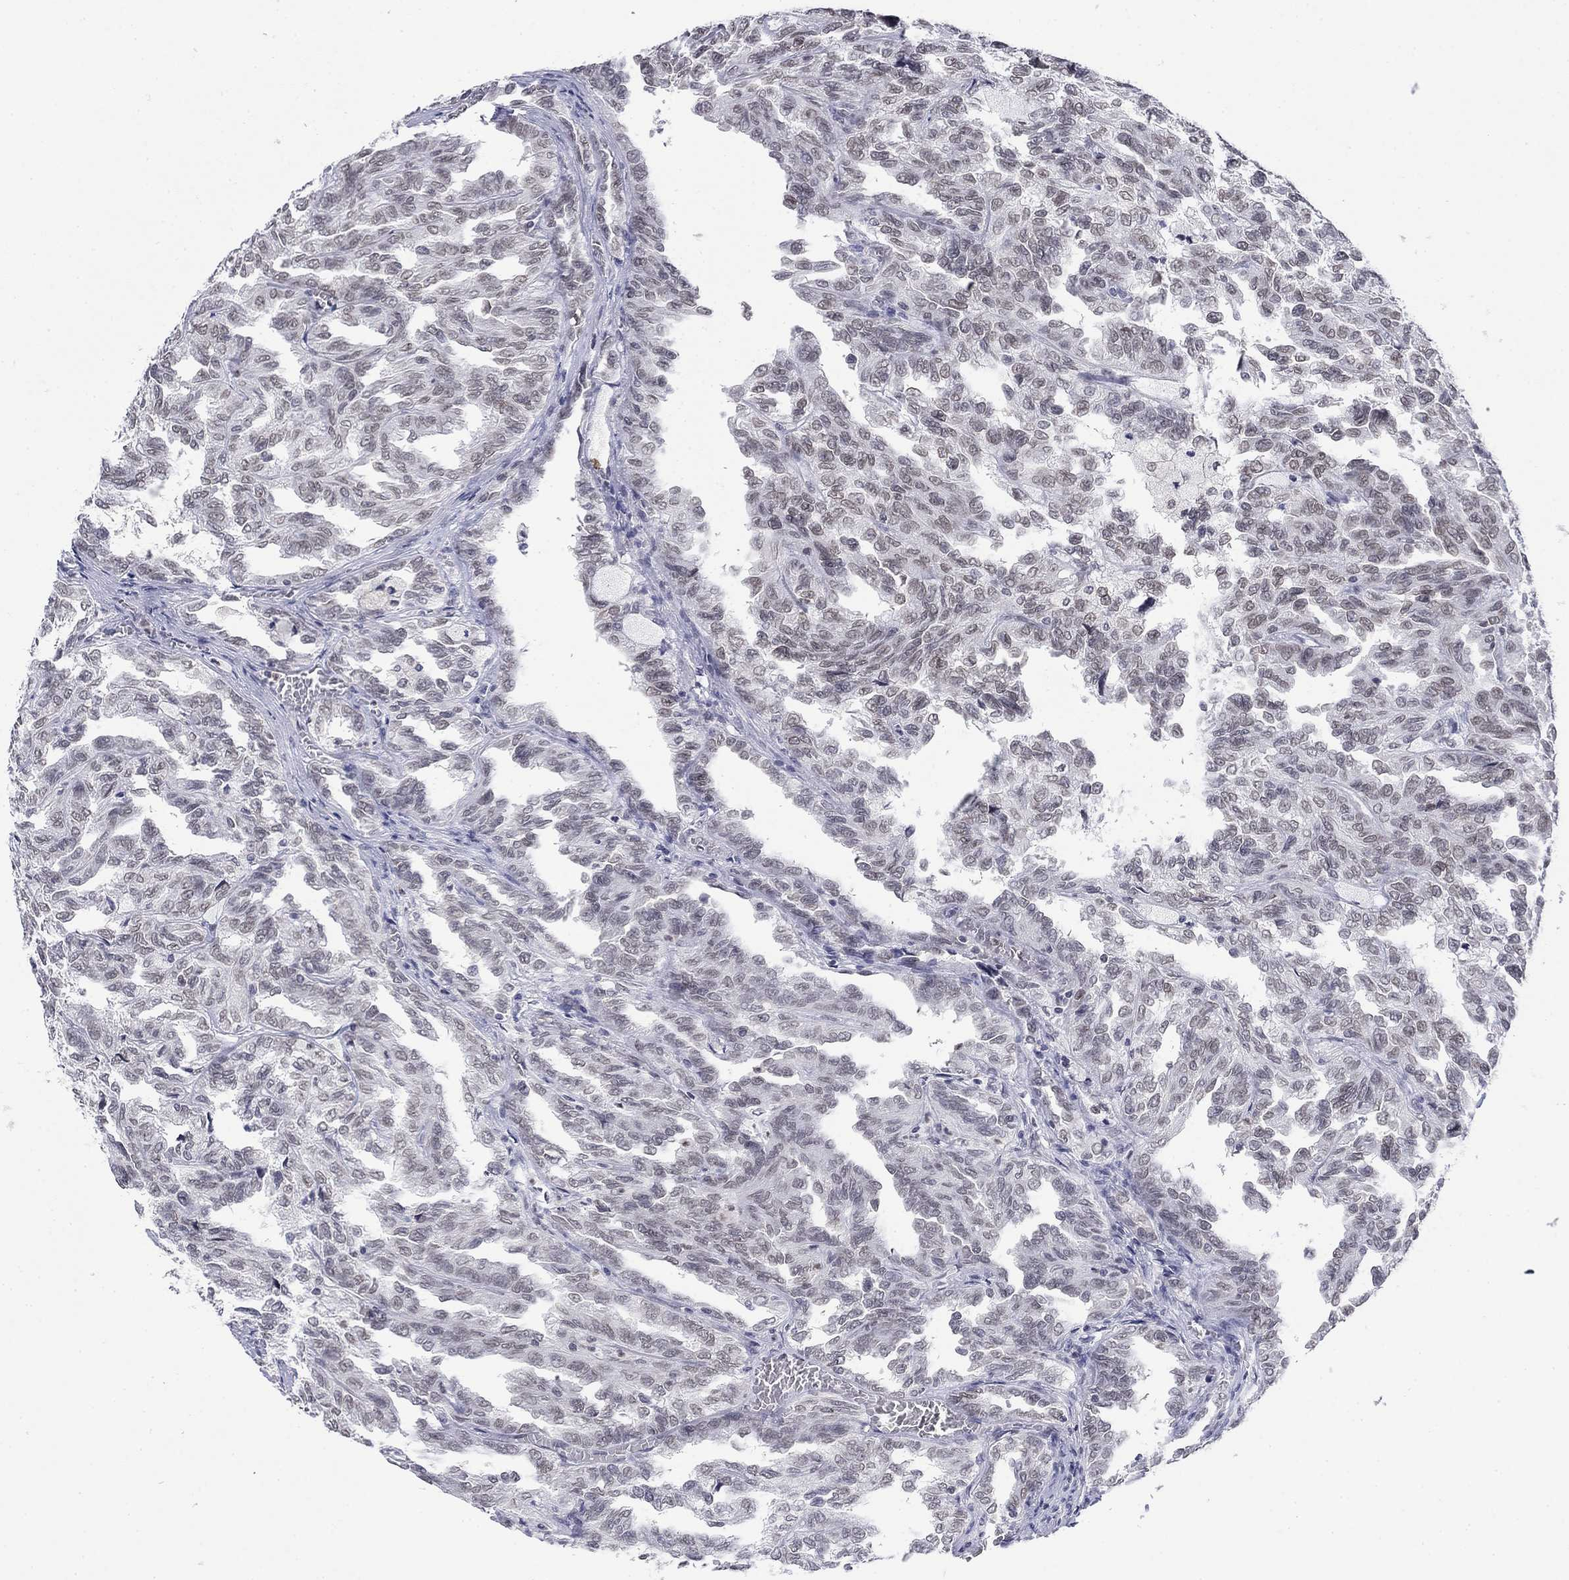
{"staining": {"intensity": "weak", "quantity": "25%-75%", "location": "nuclear"}, "tissue": "renal cancer", "cell_type": "Tumor cells", "image_type": "cancer", "snomed": [{"axis": "morphology", "description": "Adenocarcinoma, NOS"}, {"axis": "topography", "description": "Kidney"}], "caption": "Immunohistochemistry (IHC) staining of renal cancer (adenocarcinoma), which reveals low levels of weak nuclear staining in approximately 25%-75% of tumor cells indicating weak nuclear protein positivity. The staining was performed using DAB (brown) for protein detection and nuclei were counterstained in hematoxylin (blue).", "gene": "TOR1AIP1", "patient": {"sex": "male", "age": 79}}